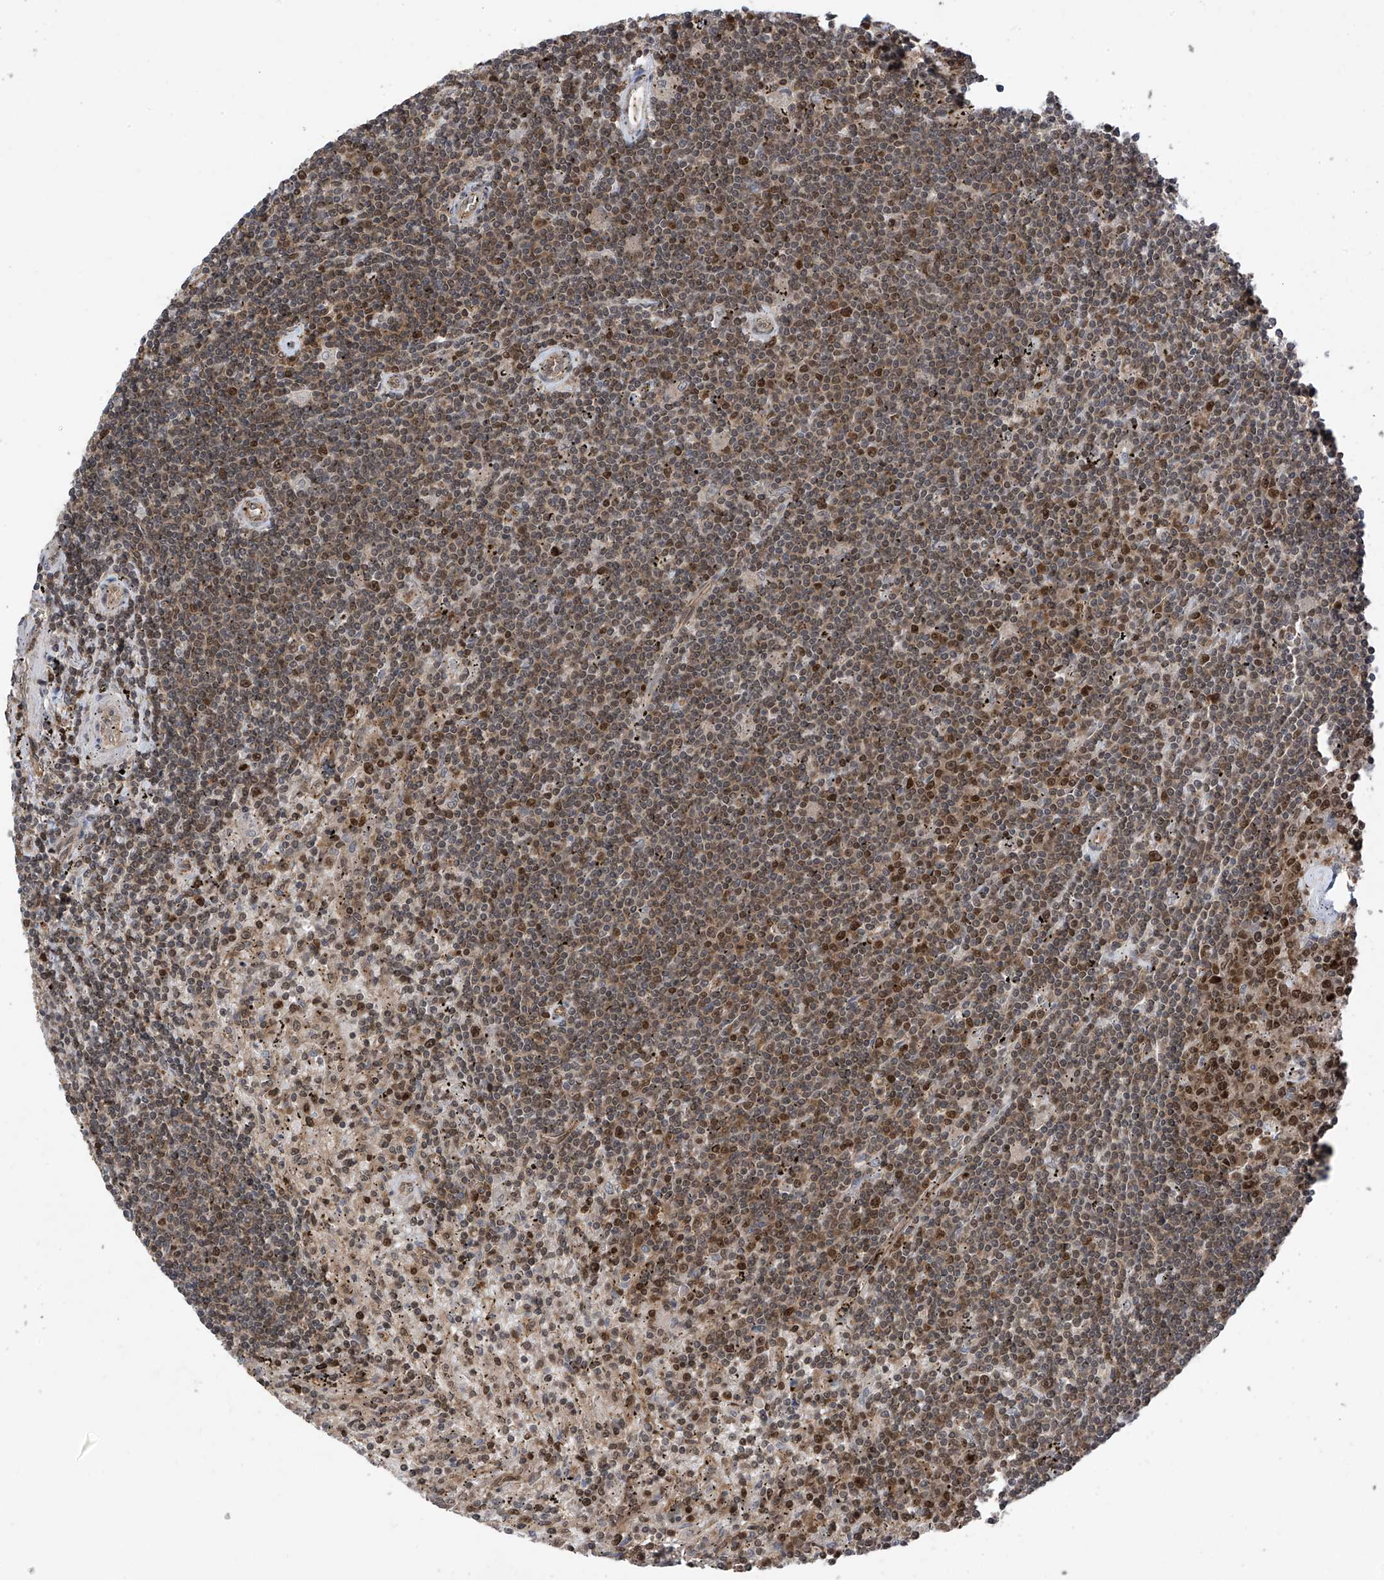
{"staining": {"intensity": "moderate", "quantity": "25%-75%", "location": "nuclear"}, "tissue": "lymphoma", "cell_type": "Tumor cells", "image_type": "cancer", "snomed": [{"axis": "morphology", "description": "Malignant lymphoma, non-Hodgkin's type, Low grade"}, {"axis": "topography", "description": "Spleen"}], "caption": "Moderate nuclear protein positivity is seen in about 25%-75% of tumor cells in low-grade malignant lymphoma, non-Hodgkin's type.", "gene": "DNAJC9", "patient": {"sex": "male", "age": 76}}